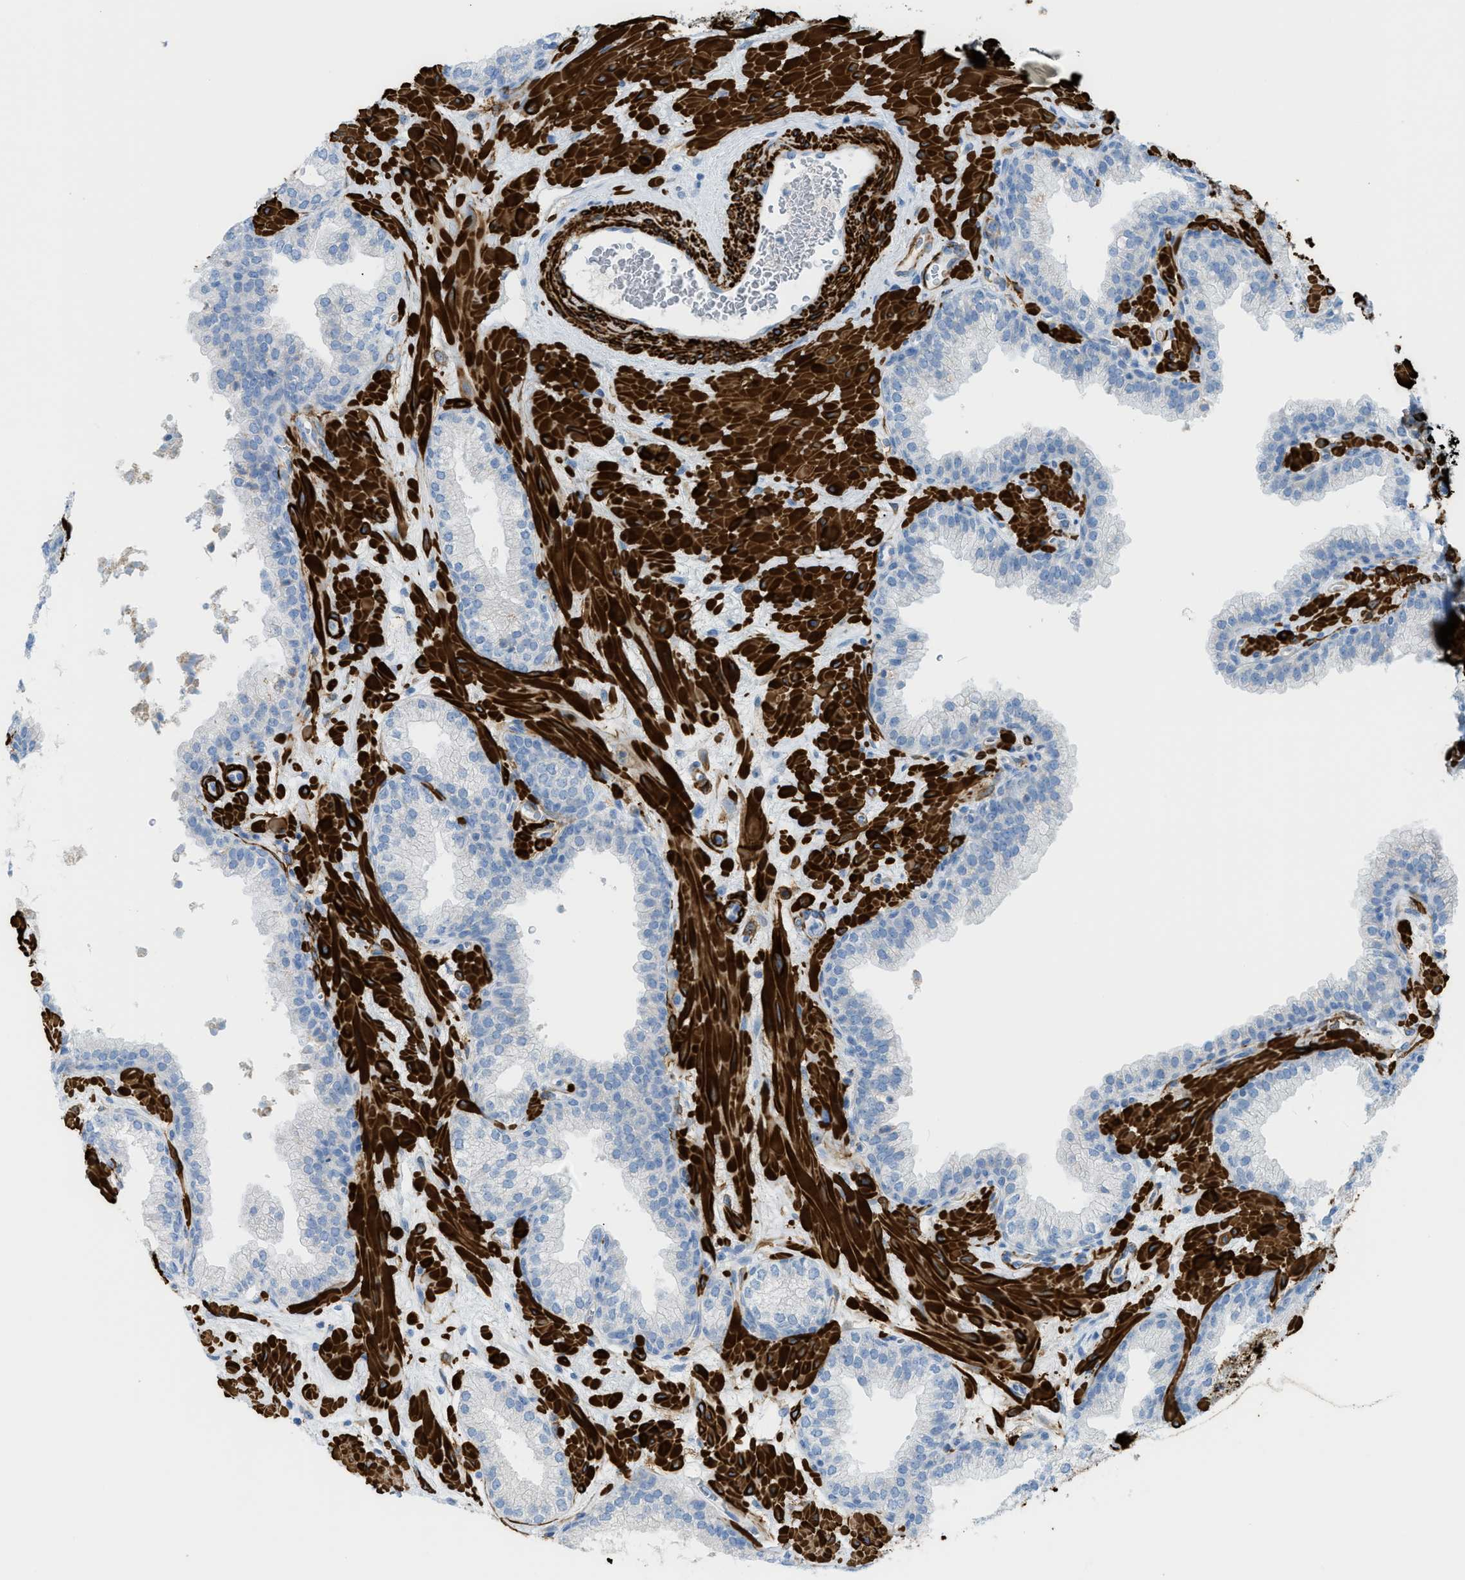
{"staining": {"intensity": "negative", "quantity": "none", "location": "none"}, "tissue": "prostate", "cell_type": "Glandular cells", "image_type": "normal", "snomed": [{"axis": "morphology", "description": "Normal tissue, NOS"}, {"axis": "morphology", "description": "Urothelial carcinoma, Low grade"}, {"axis": "topography", "description": "Urinary bladder"}, {"axis": "topography", "description": "Prostate"}], "caption": "This is an immunohistochemistry (IHC) micrograph of normal human prostate. There is no expression in glandular cells.", "gene": "MYH11", "patient": {"sex": "male", "age": 60}}